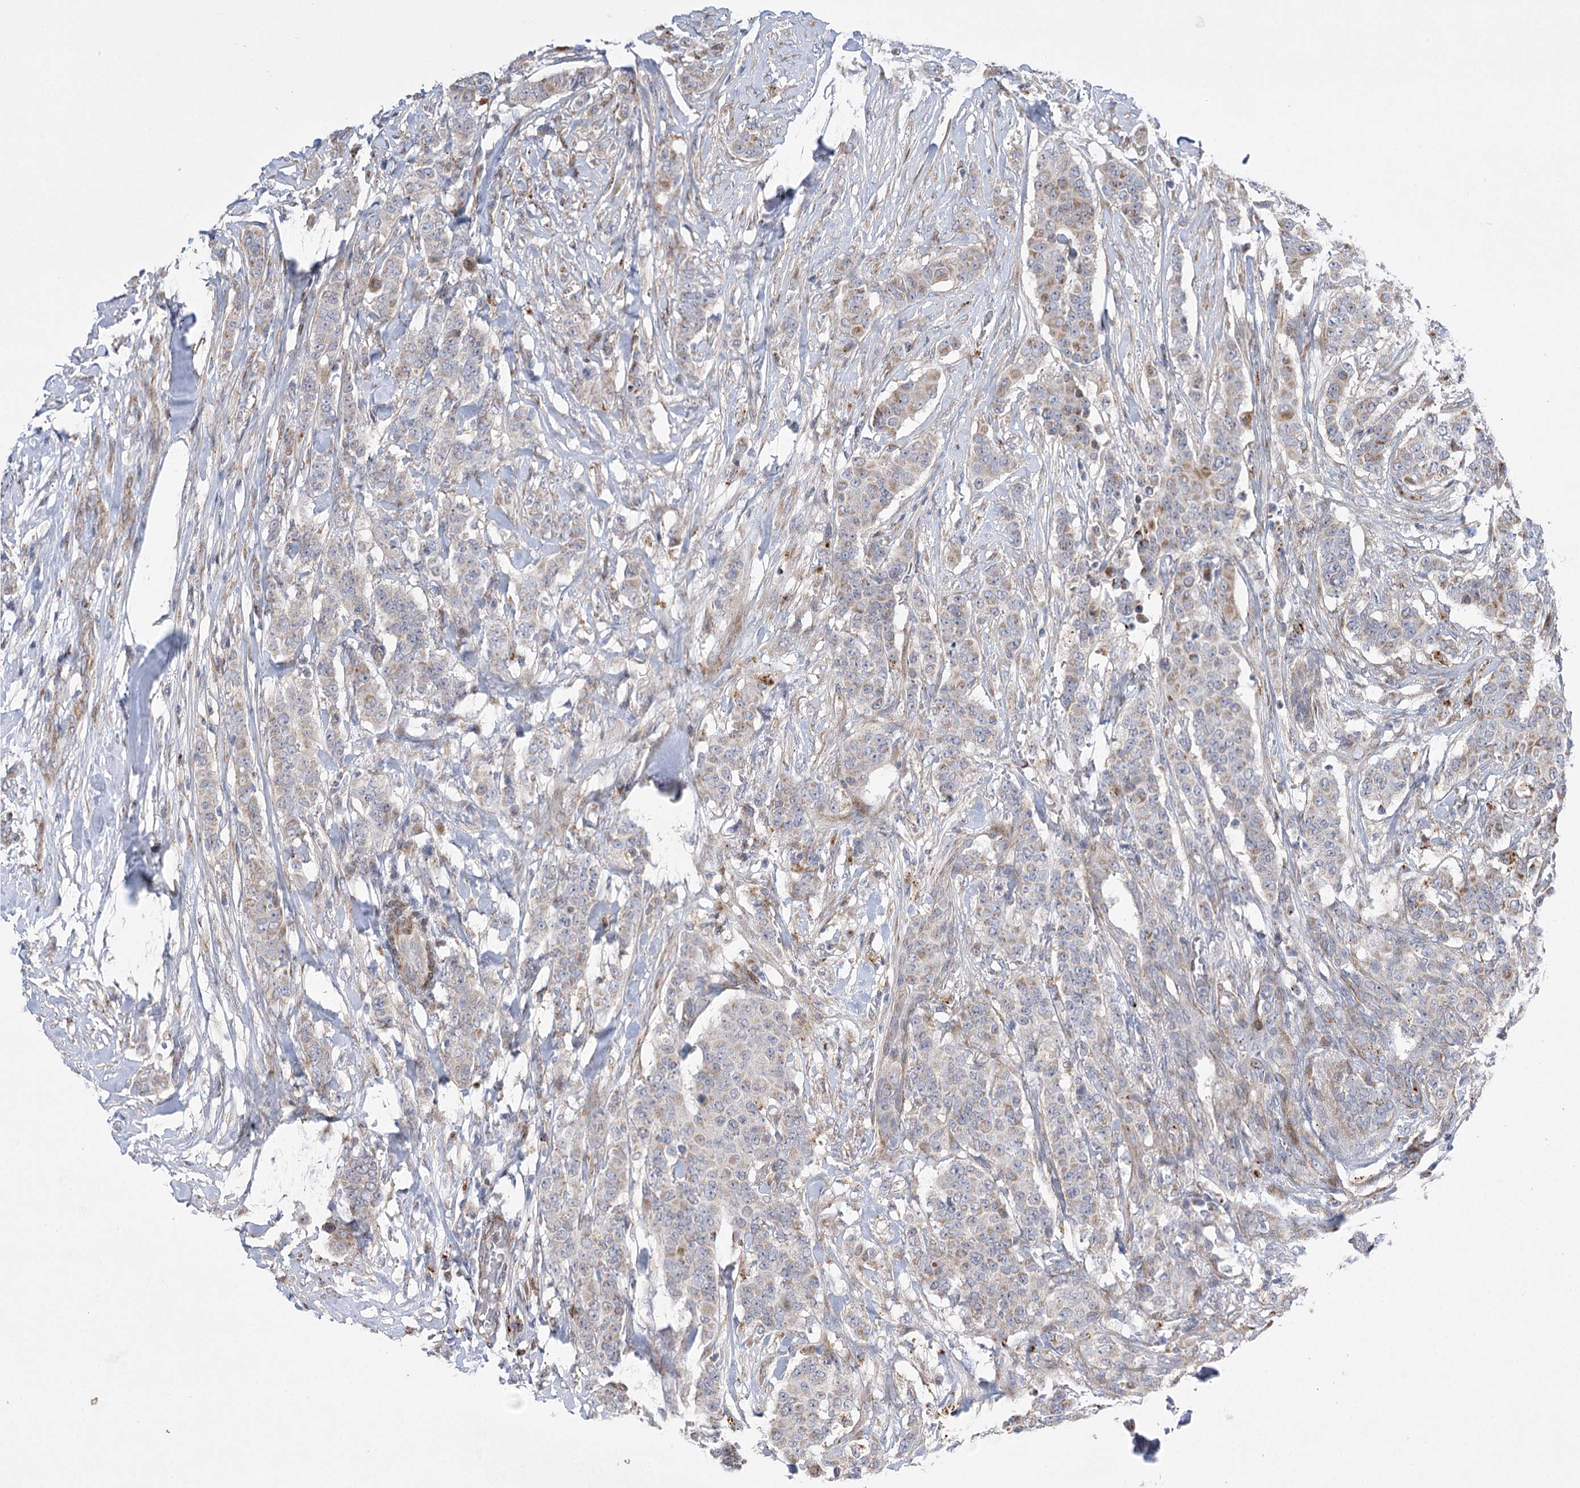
{"staining": {"intensity": "weak", "quantity": "25%-75%", "location": "cytoplasmic/membranous"}, "tissue": "breast cancer", "cell_type": "Tumor cells", "image_type": "cancer", "snomed": [{"axis": "morphology", "description": "Duct carcinoma"}, {"axis": "topography", "description": "Breast"}], "caption": "Brown immunohistochemical staining in human breast intraductal carcinoma shows weak cytoplasmic/membranous positivity in approximately 25%-75% of tumor cells.", "gene": "NME7", "patient": {"sex": "female", "age": 40}}